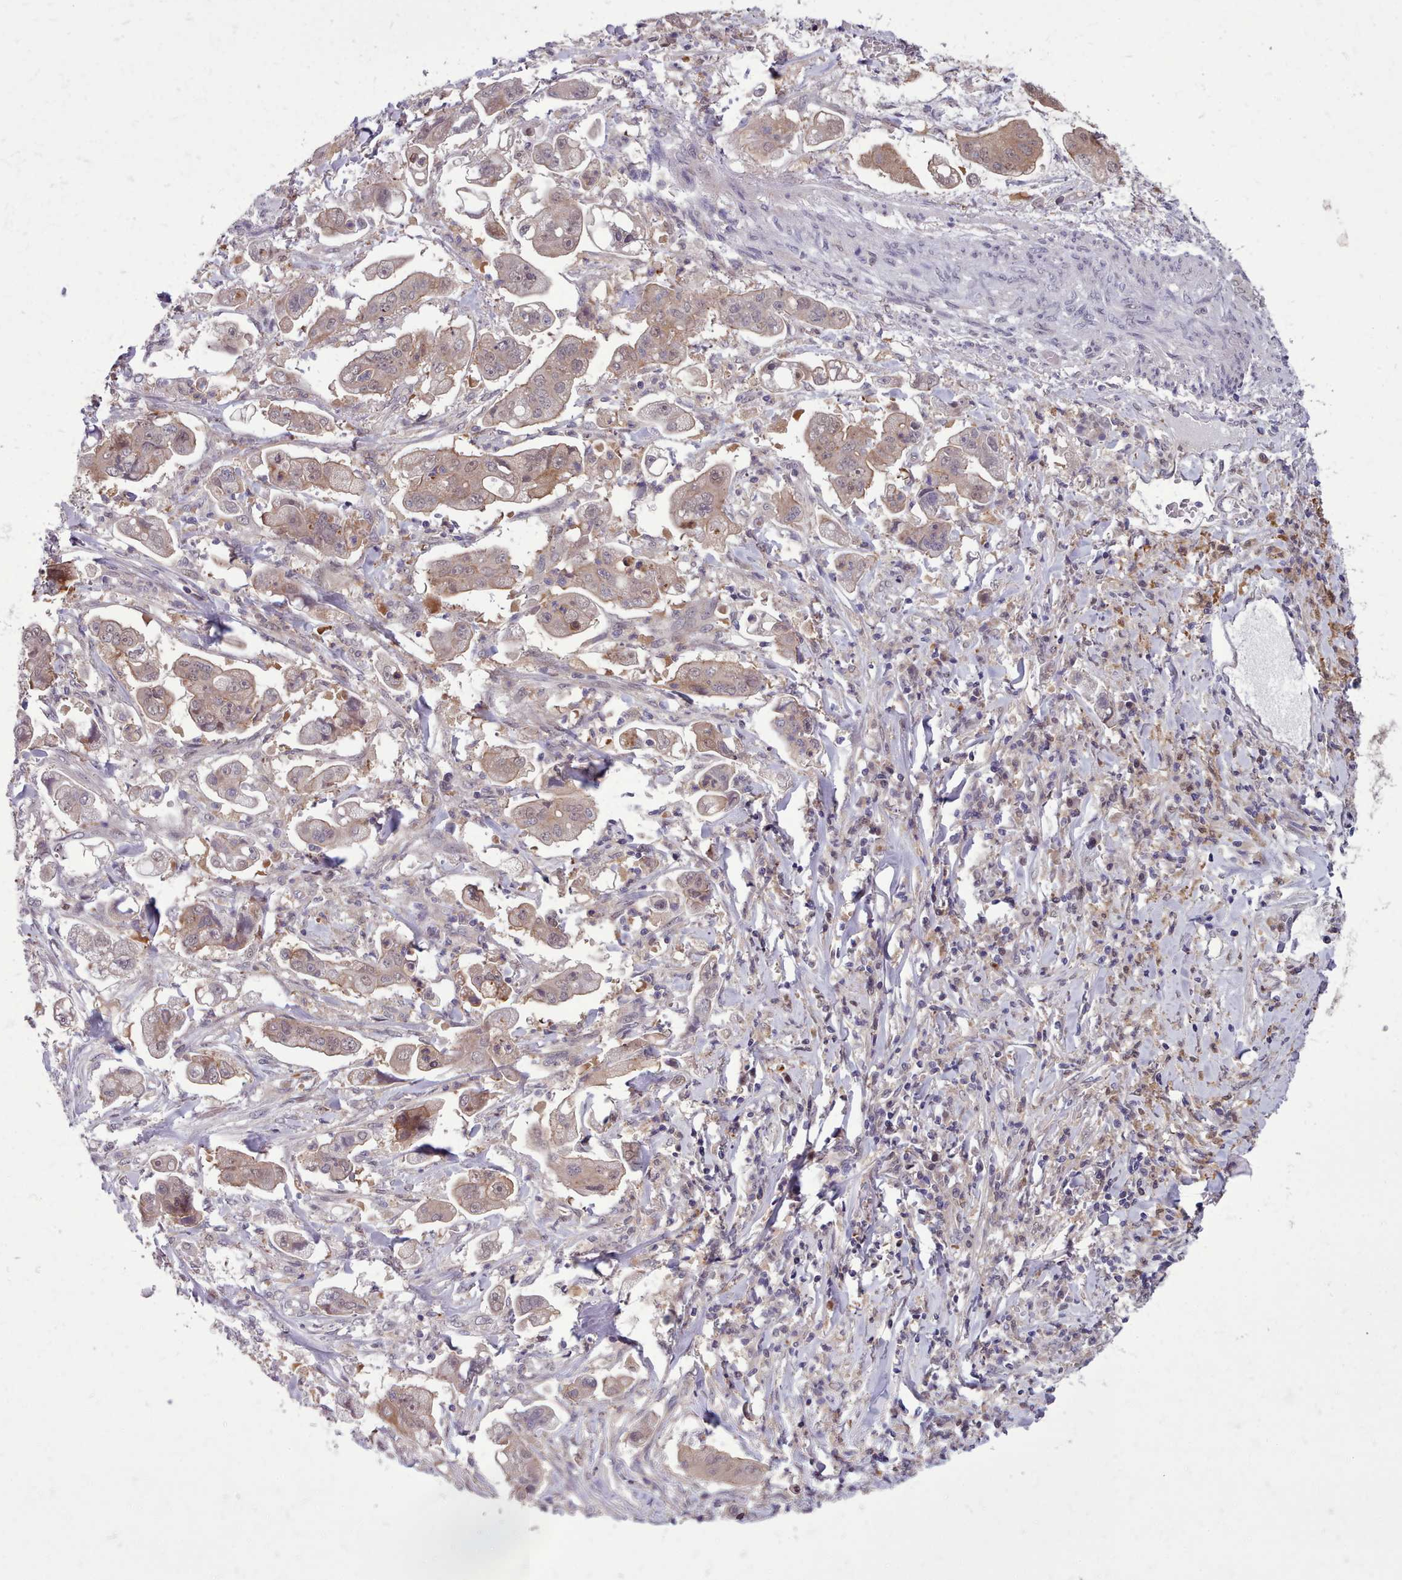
{"staining": {"intensity": "weak", "quantity": "25%-75%", "location": "cytoplasmic/membranous"}, "tissue": "stomach cancer", "cell_type": "Tumor cells", "image_type": "cancer", "snomed": [{"axis": "morphology", "description": "Adenocarcinoma, NOS"}, {"axis": "topography", "description": "Stomach"}], "caption": "IHC of human stomach cancer displays low levels of weak cytoplasmic/membranous staining in approximately 25%-75% of tumor cells.", "gene": "AHCY", "patient": {"sex": "male", "age": 62}}